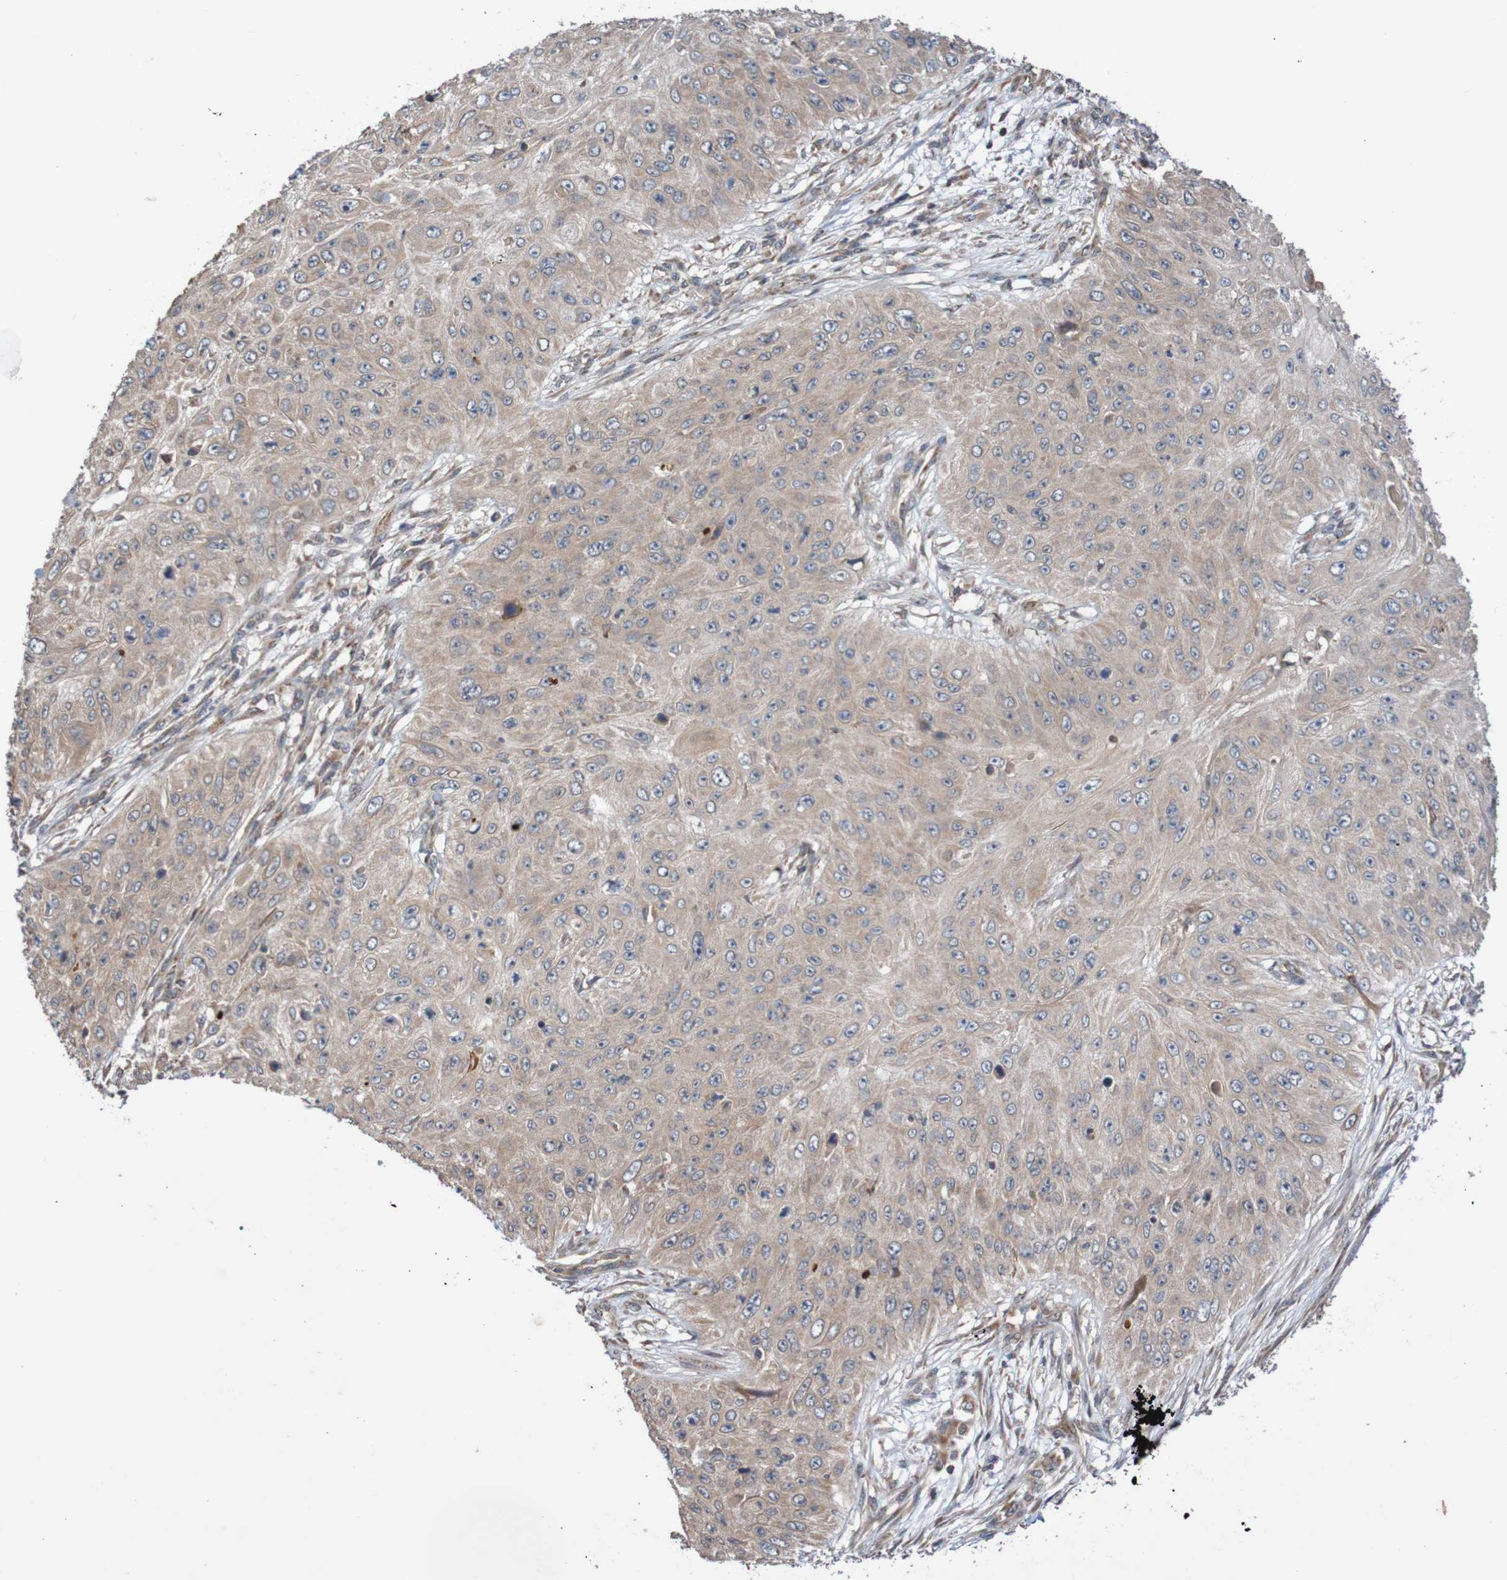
{"staining": {"intensity": "moderate", "quantity": ">75%", "location": "cytoplasmic/membranous"}, "tissue": "skin cancer", "cell_type": "Tumor cells", "image_type": "cancer", "snomed": [{"axis": "morphology", "description": "Squamous cell carcinoma, NOS"}, {"axis": "topography", "description": "Skin"}], "caption": "DAB immunohistochemical staining of skin cancer (squamous cell carcinoma) reveals moderate cytoplasmic/membranous protein expression in about >75% of tumor cells.", "gene": "PHPT1", "patient": {"sex": "female", "age": 80}}